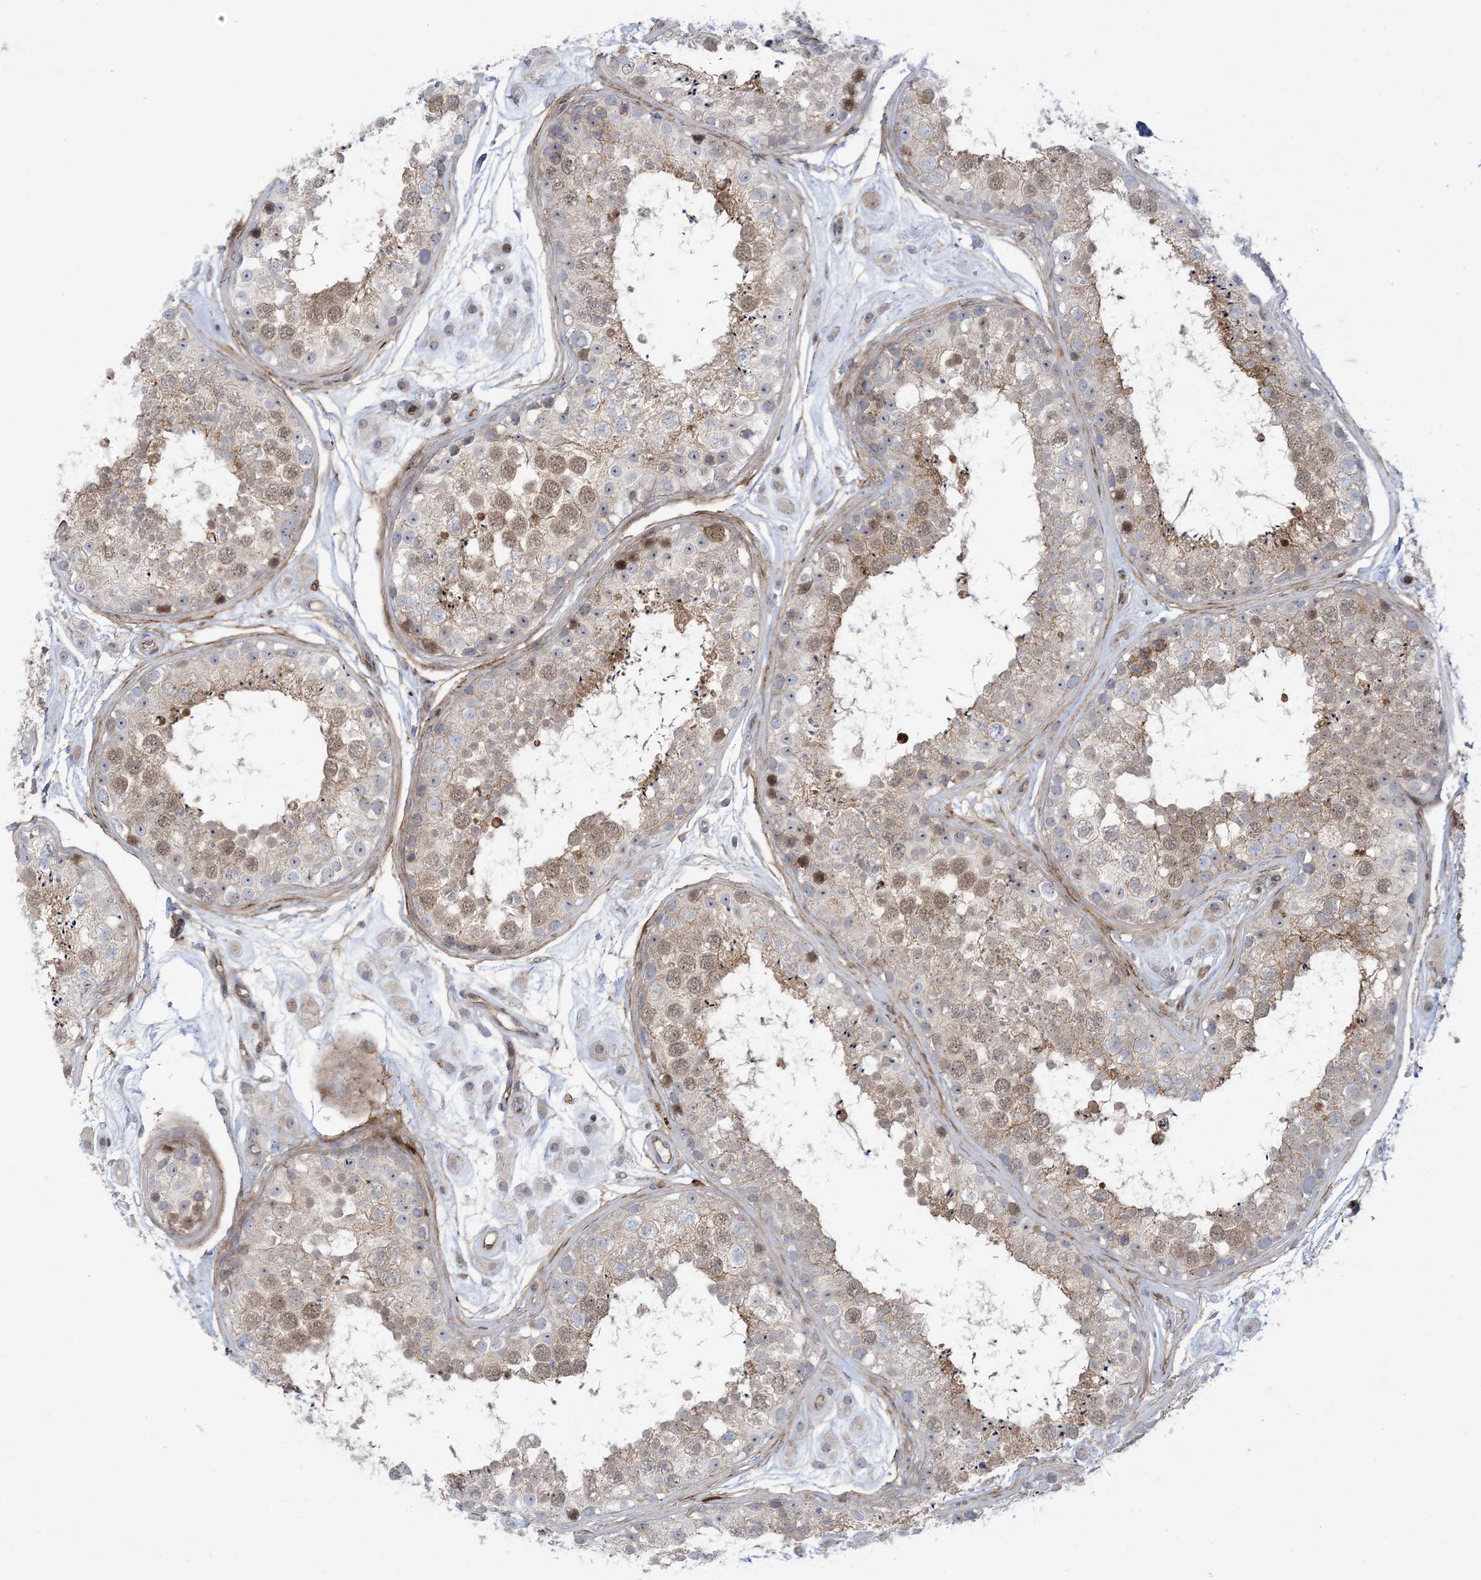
{"staining": {"intensity": "moderate", "quantity": "25%-75%", "location": "cytoplasmic/membranous,nuclear"}, "tissue": "testis", "cell_type": "Cells in seminiferous ducts", "image_type": "normal", "snomed": [{"axis": "morphology", "description": "Normal tissue, NOS"}, {"axis": "topography", "description": "Testis"}], "caption": "Immunohistochemical staining of normal testis reveals 25%-75% levels of moderate cytoplasmic/membranous,nuclear protein expression in approximately 25%-75% of cells in seminiferous ducts. (brown staining indicates protein expression, while blue staining denotes nuclei).", "gene": "MARS2", "patient": {"sex": "male", "age": 25}}